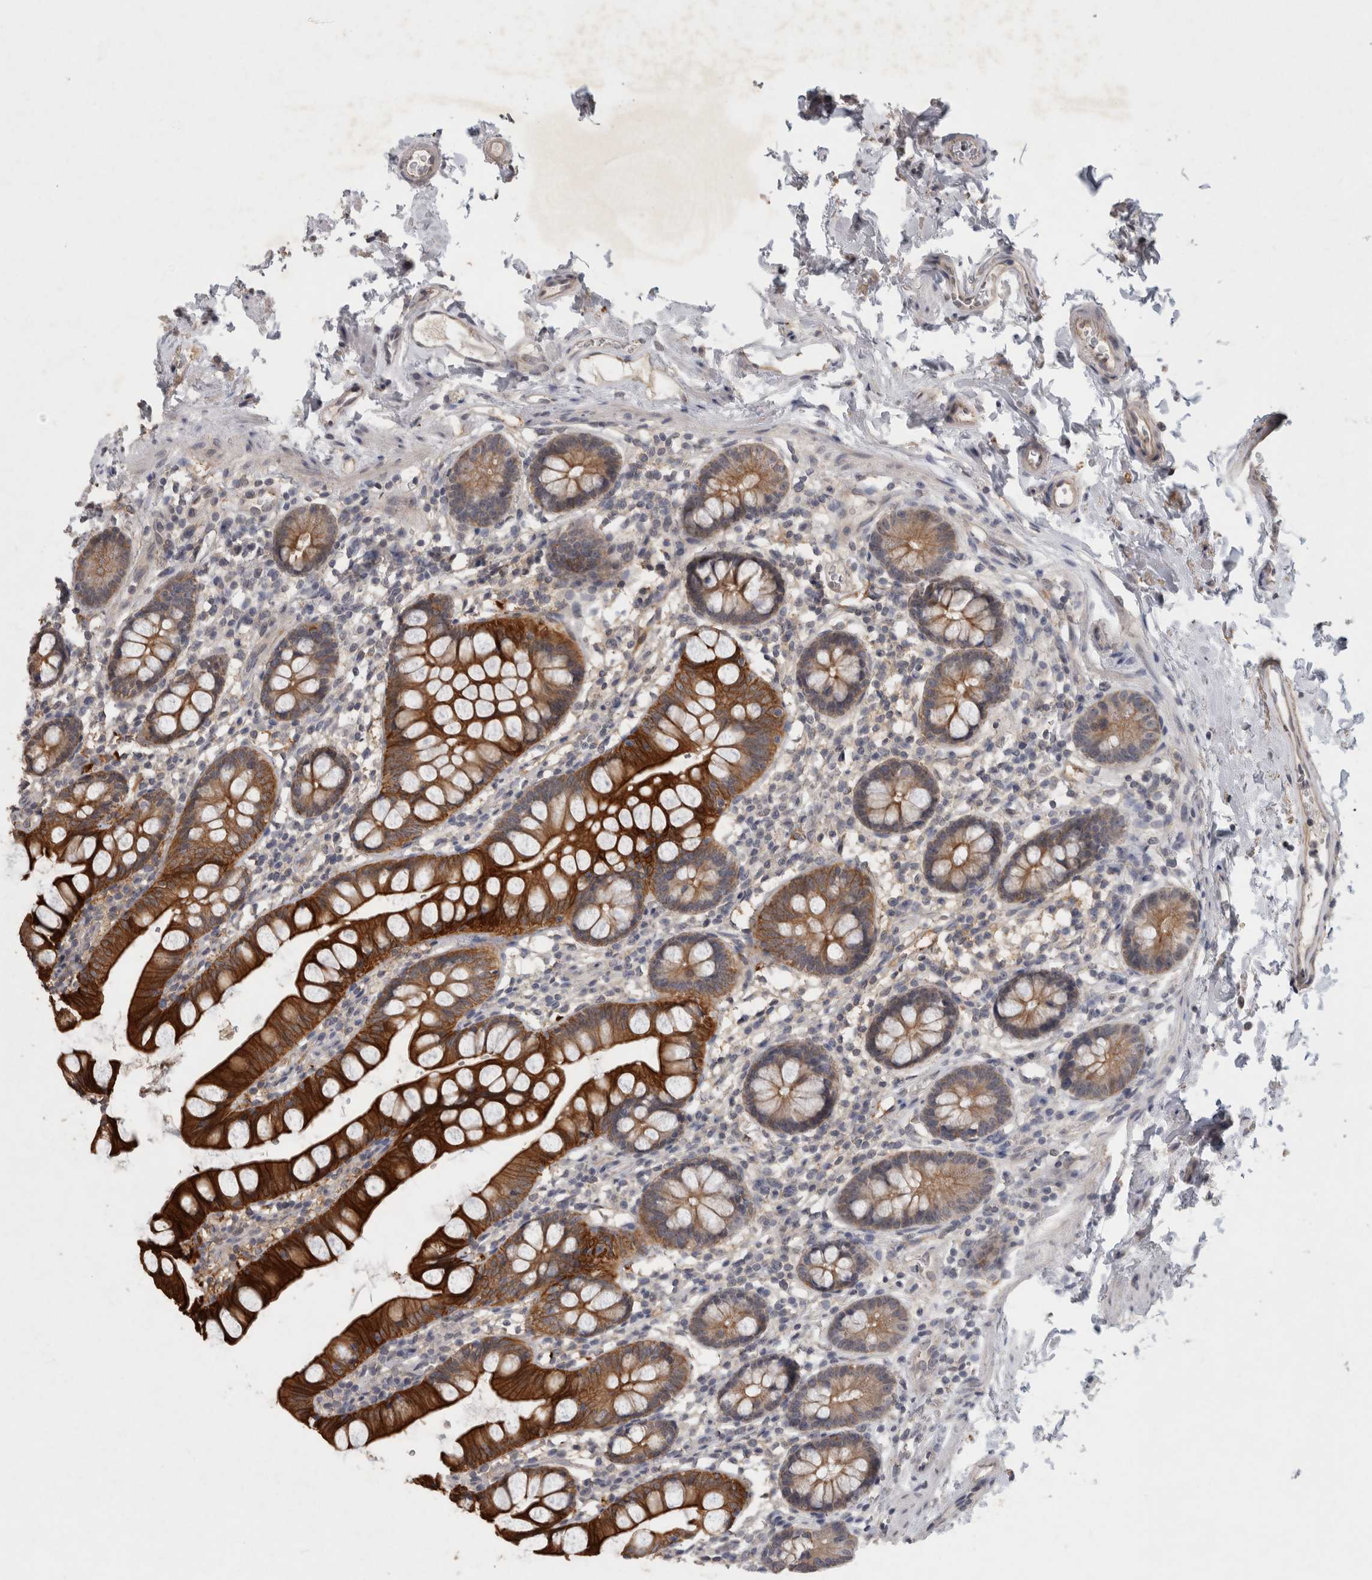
{"staining": {"intensity": "strong", "quantity": ">75%", "location": "cytoplasmic/membranous"}, "tissue": "small intestine", "cell_type": "Glandular cells", "image_type": "normal", "snomed": [{"axis": "morphology", "description": "Normal tissue, NOS"}, {"axis": "topography", "description": "Small intestine"}], "caption": "DAB immunohistochemical staining of benign small intestine shows strong cytoplasmic/membranous protein staining in approximately >75% of glandular cells.", "gene": "RHPN1", "patient": {"sex": "female", "age": 84}}